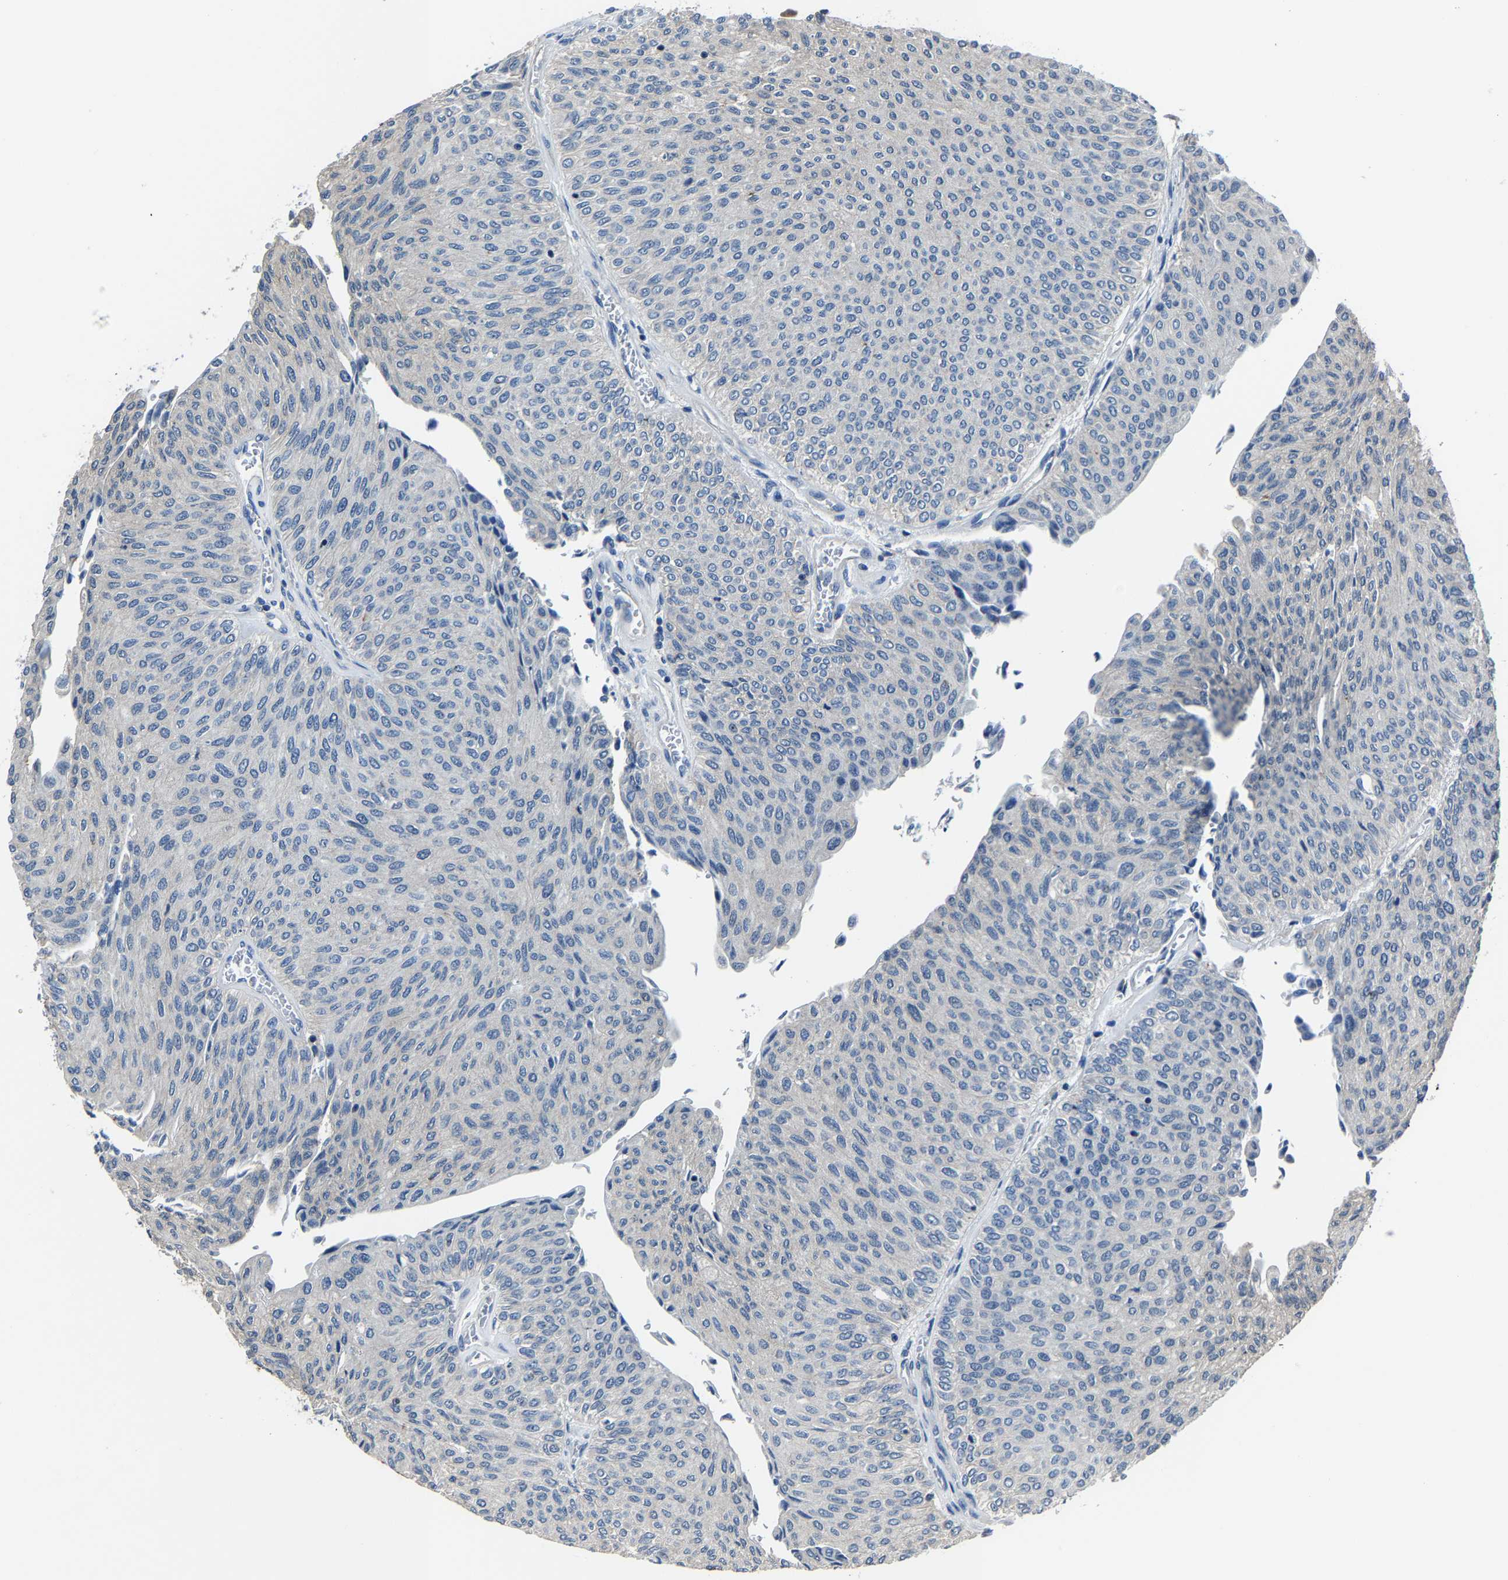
{"staining": {"intensity": "negative", "quantity": "none", "location": "none"}, "tissue": "urothelial cancer", "cell_type": "Tumor cells", "image_type": "cancer", "snomed": [{"axis": "morphology", "description": "Urothelial carcinoma, Low grade"}, {"axis": "topography", "description": "Urinary bladder"}], "caption": "DAB immunohistochemical staining of human low-grade urothelial carcinoma shows no significant positivity in tumor cells.", "gene": "STRBP", "patient": {"sex": "male", "age": 78}}